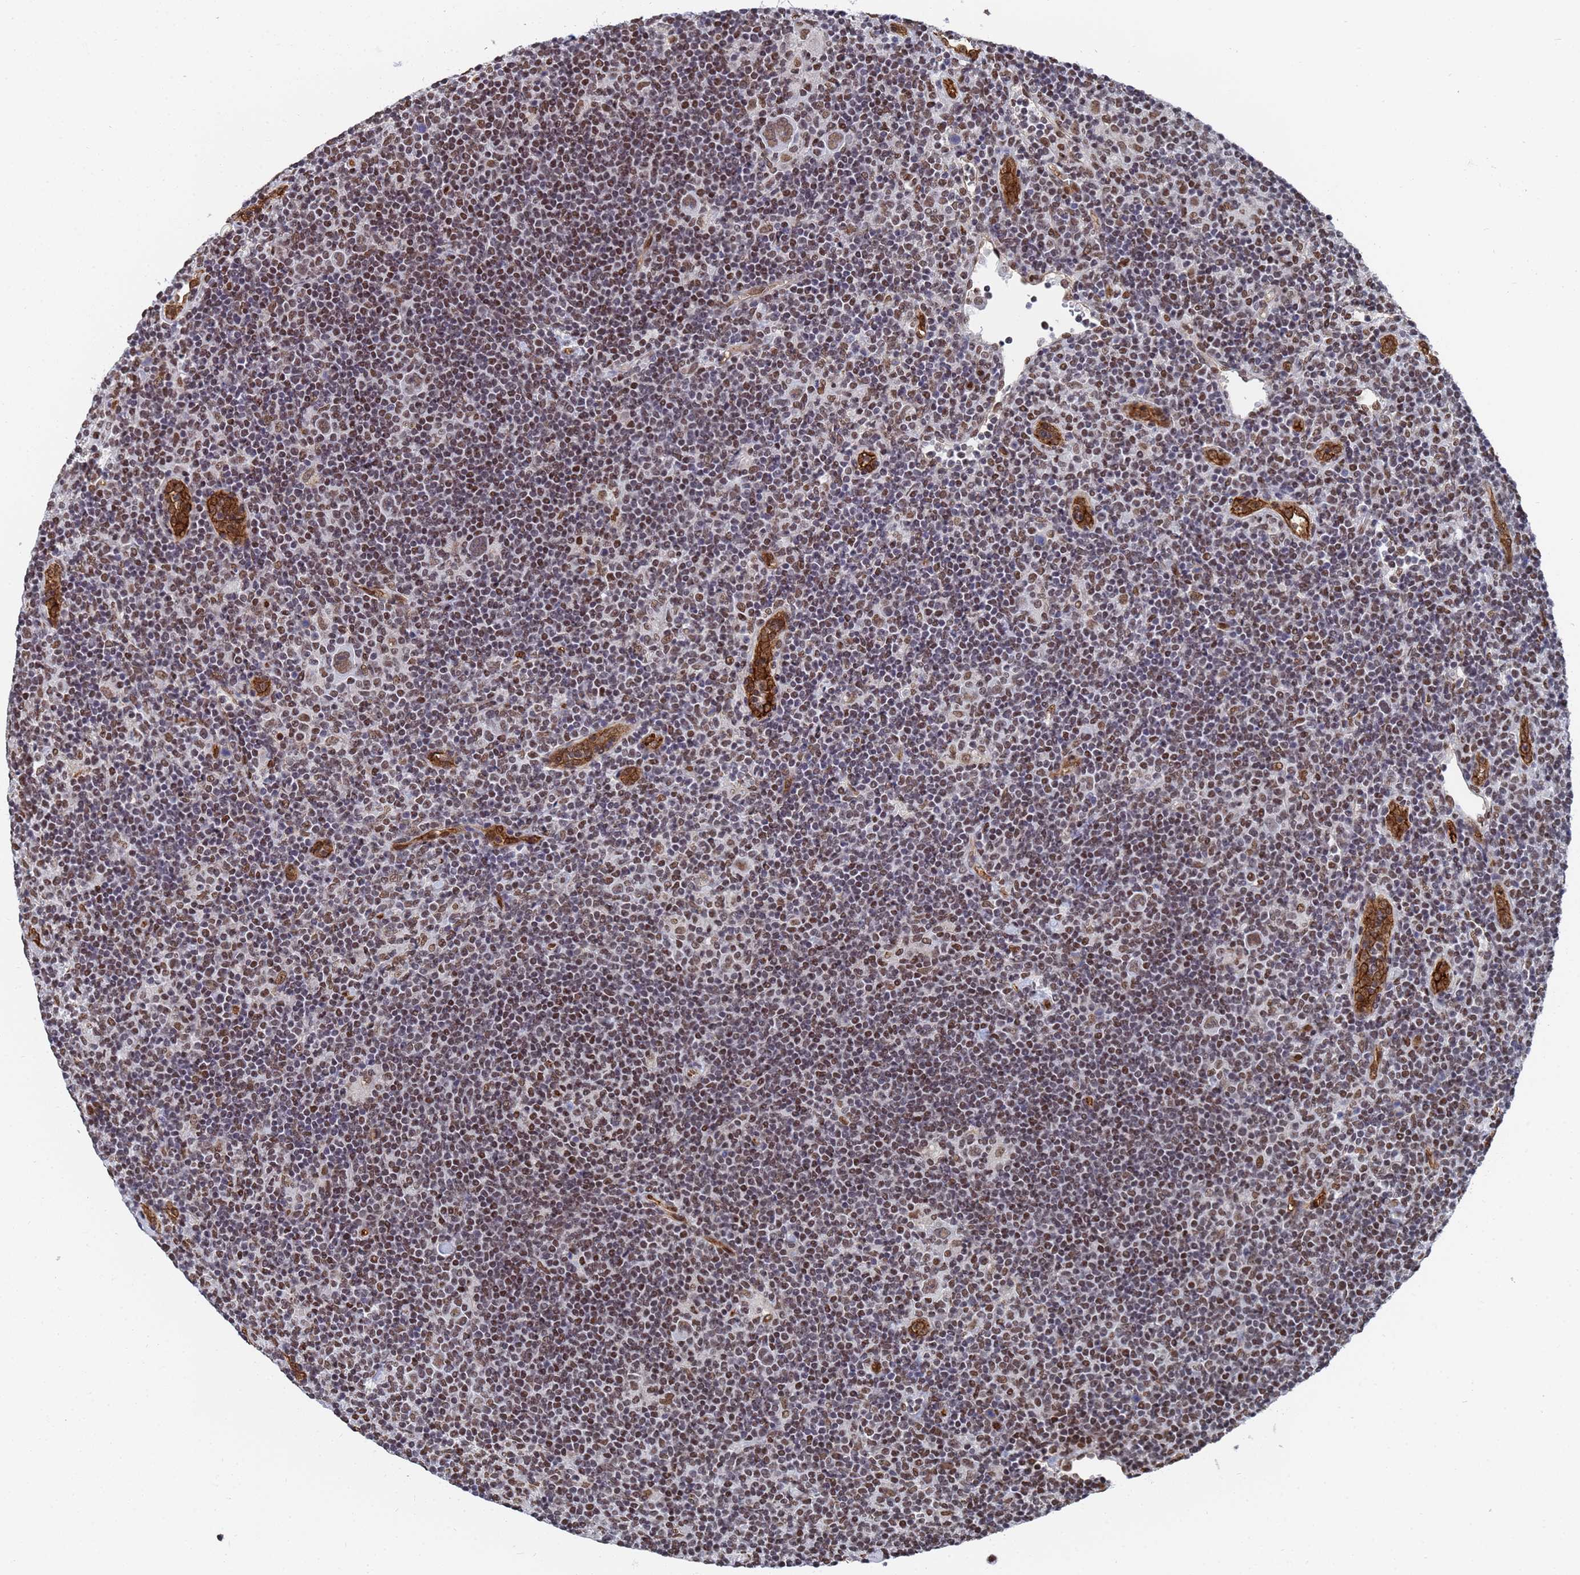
{"staining": {"intensity": "moderate", "quantity": ">75%", "location": "nuclear"}, "tissue": "lymphoma", "cell_type": "Tumor cells", "image_type": "cancer", "snomed": [{"axis": "morphology", "description": "Hodgkin's disease, NOS"}, {"axis": "topography", "description": "Lymph node"}], "caption": "This photomicrograph demonstrates Hodgkin's disease stained with IHC to label a protein in brown. The nuclear of tumor cells show moderate positivity for the protein. Nuclei are counter-stained blue.", "gene": "RAVER2", "patient": {"sex": "female", "age": 57}}